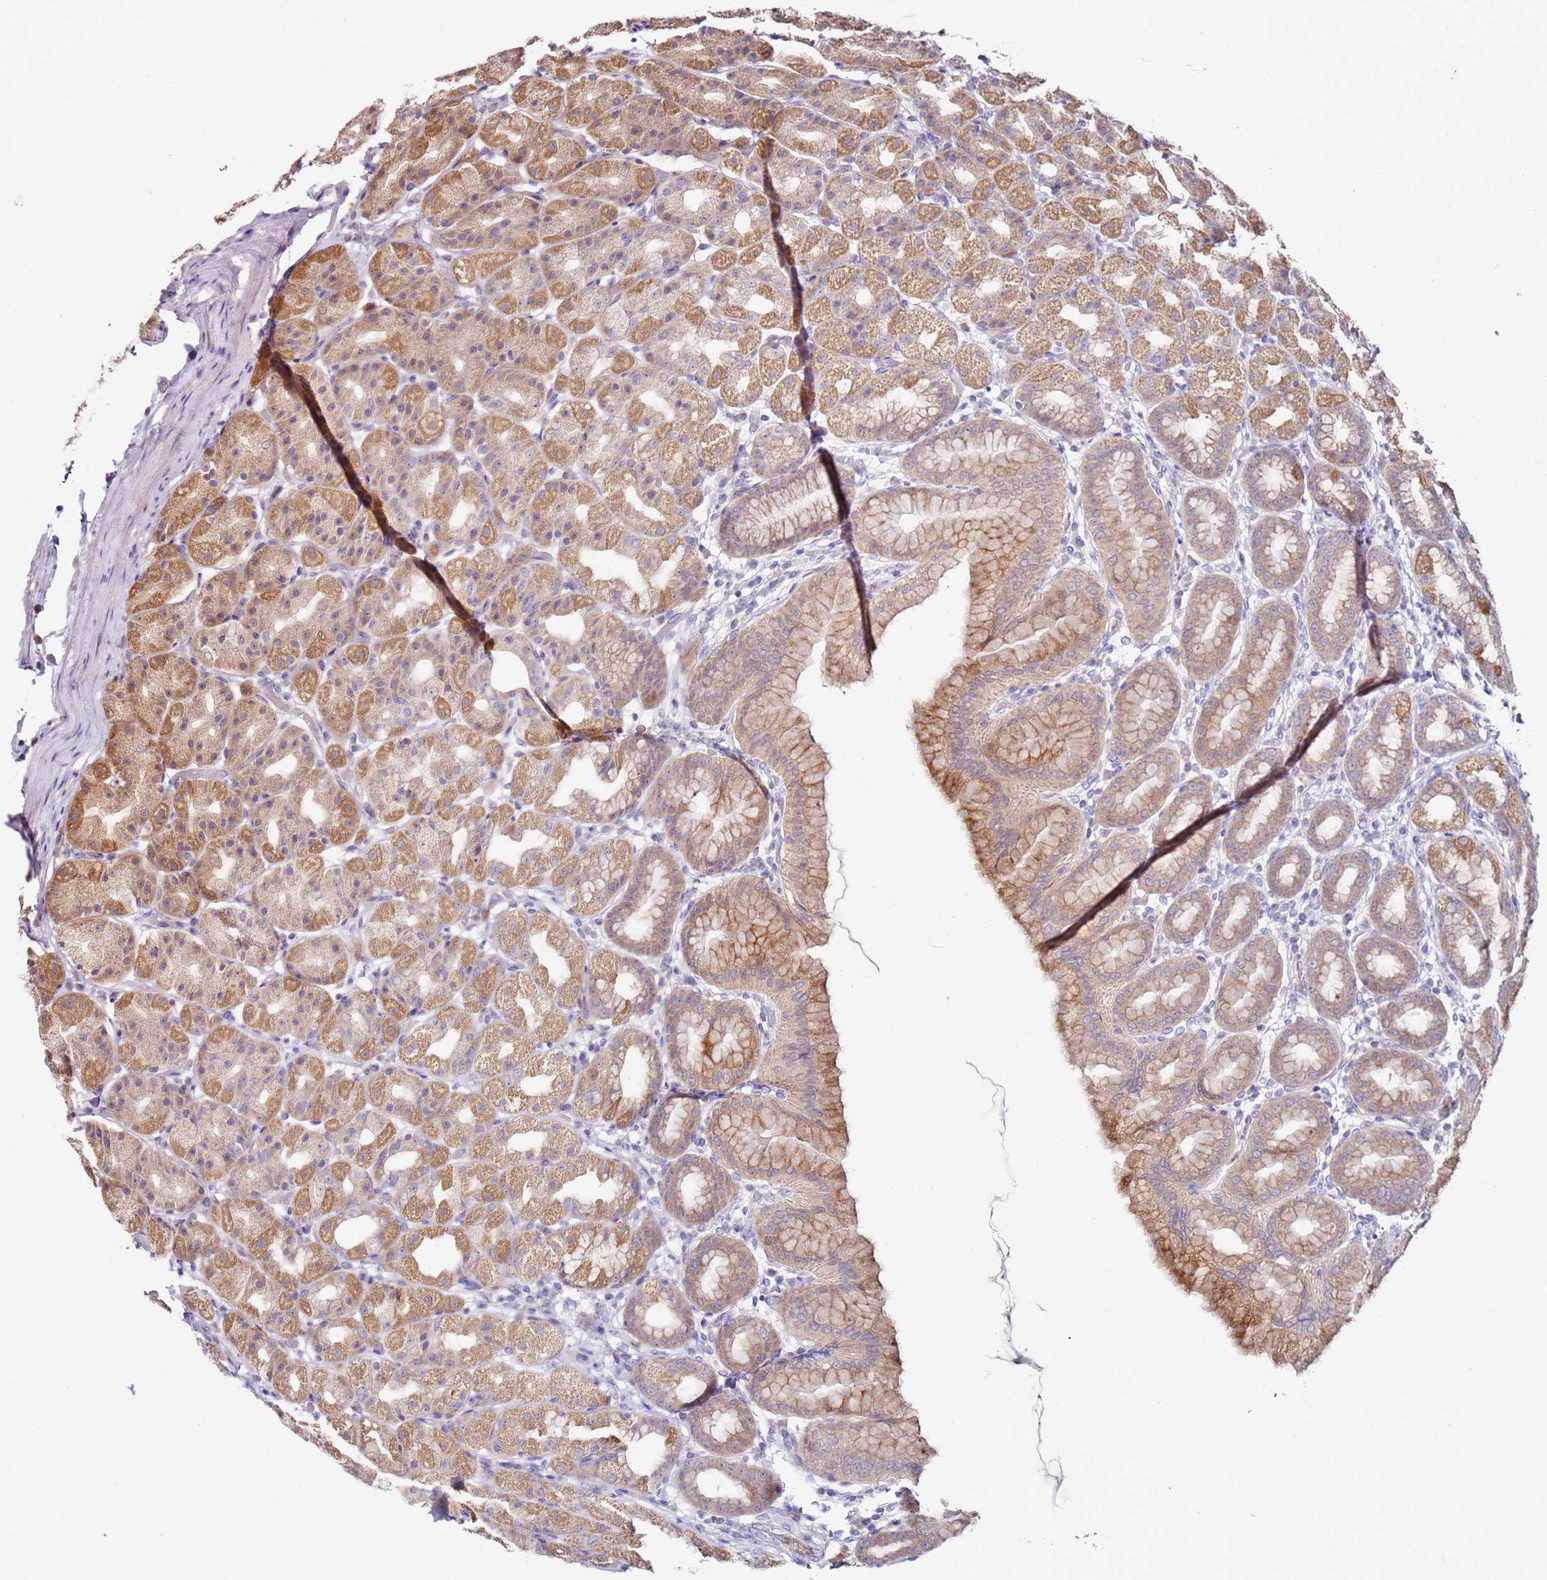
{"staining": {"intensity": "moderate", "quantity": ">75%", "location": "cytoplasmic/membranous"}, "tissue": "stomach", "cell_type": "Glandular cells", "image_type": "normal", "snomed": [{"axis": "morphology", "description": "Normal tissue, NOS"}, {"axis": "topography", "description": "Stomach, upper"}], "caption": "Immunohistochemical staining of normal human stomach exhibits moderate cytoplasmic/membranous protein expression in about >75% of glandular cells.", "gene": "CNOT9", "patient": {"sex": "male", "age": 68}}